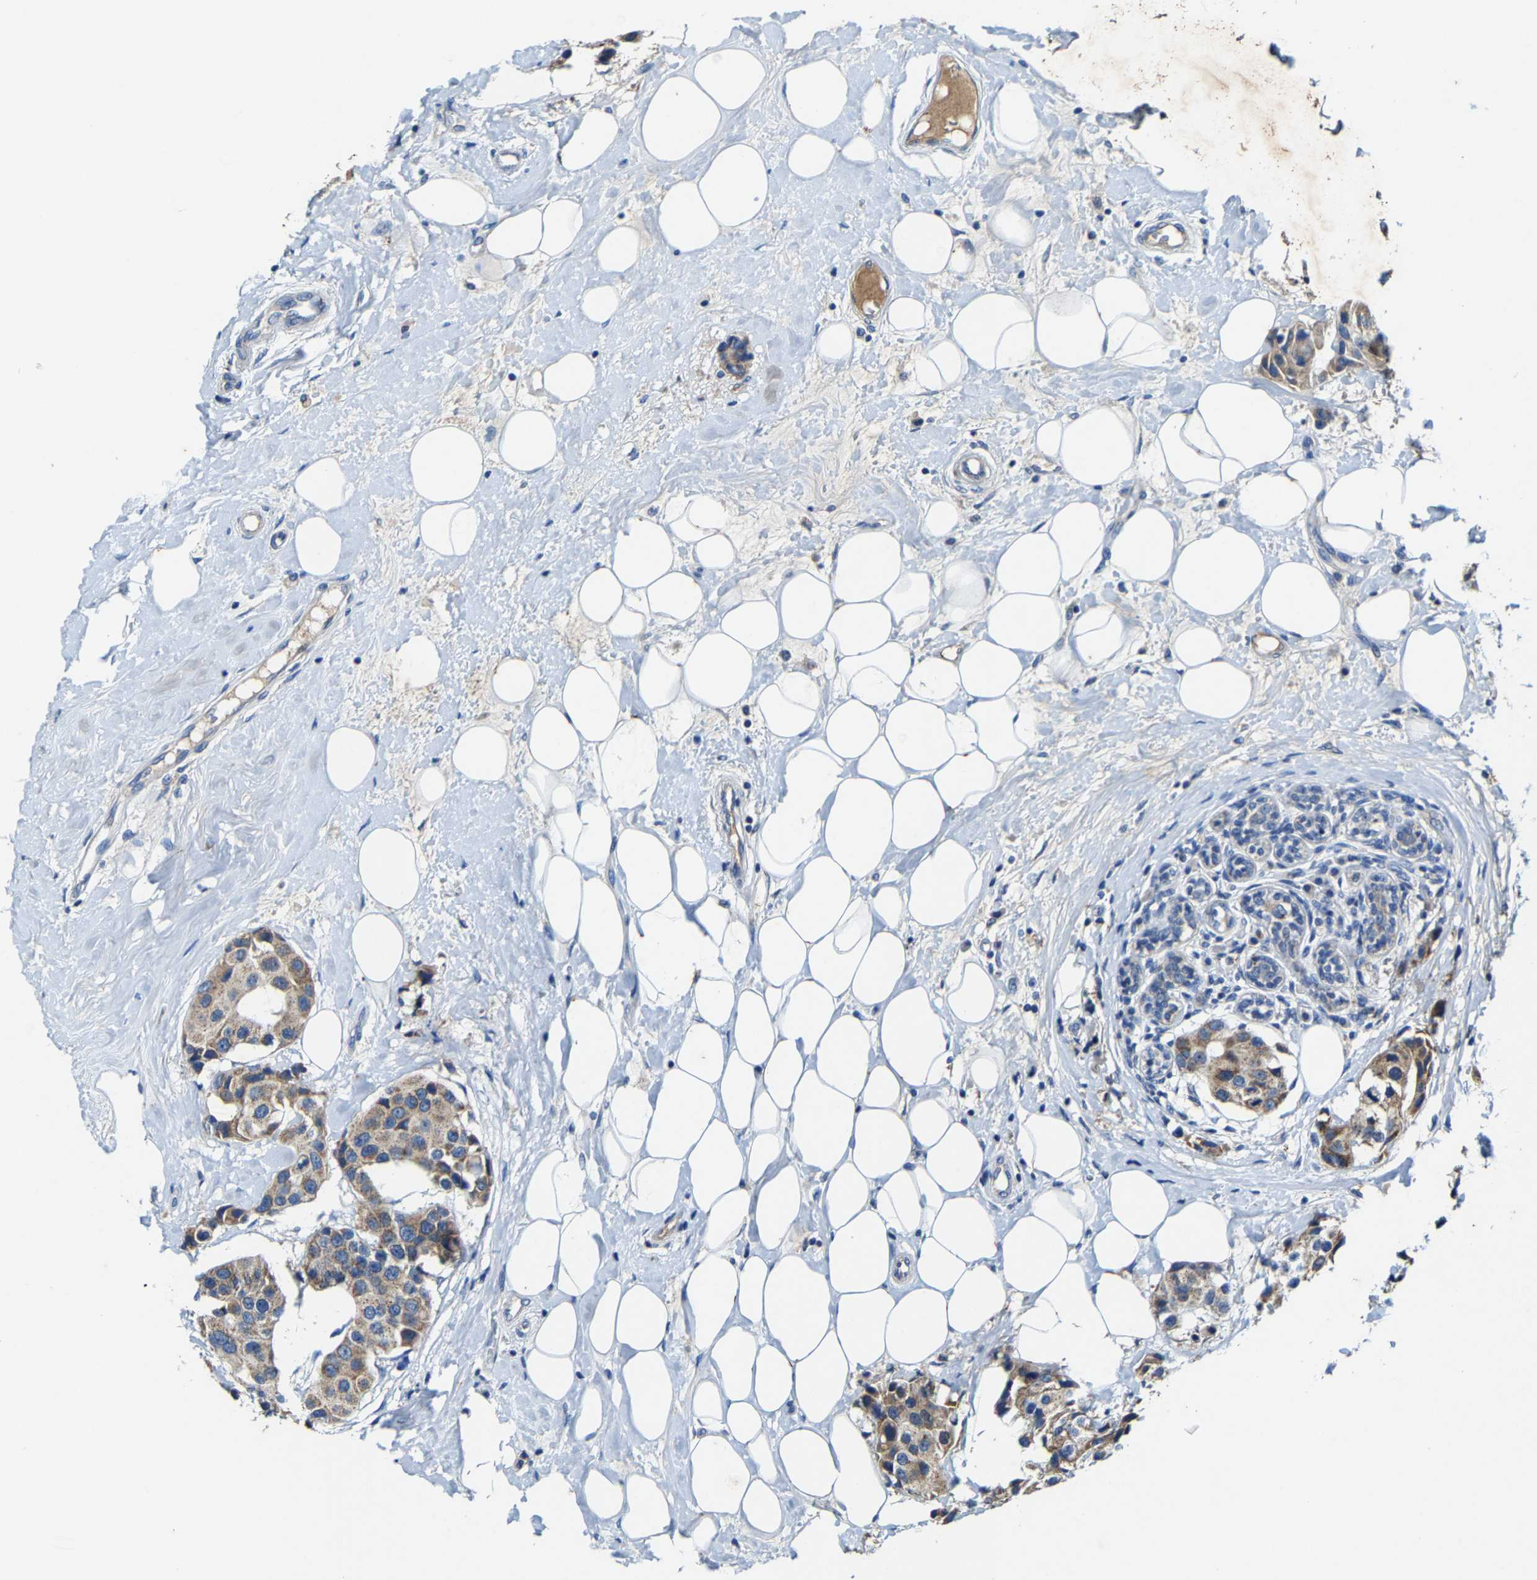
{"staining": {"intensity": "moderate", "quantity": ">75%", "location": "cytoplasmic/membranous"}, "tissue": "breast cancer", "cell_type": "Tumor cells", "image_type": "cancer", "snomed": [{"axis": "morphology", "description": "Normal tissue, NOS"}, {"axis": "morphology", "description": "Duct carcinoma"}, {"axis": "topography", "description": "Breast"}], "caption": "IHC staining of breast cancer, which displays medium levels of moderate cytoplasmic/membranous positivity in approximately >75% of tumor cells indicating moderate cytoplasmic/membranous protein expression. The staining was performed using DAB (brown) for protein detection and nuclei were counterstained in hematoxylin (blue).", "gene": "SLC25A25", "patient": {"sex": "female", "age": 39}}